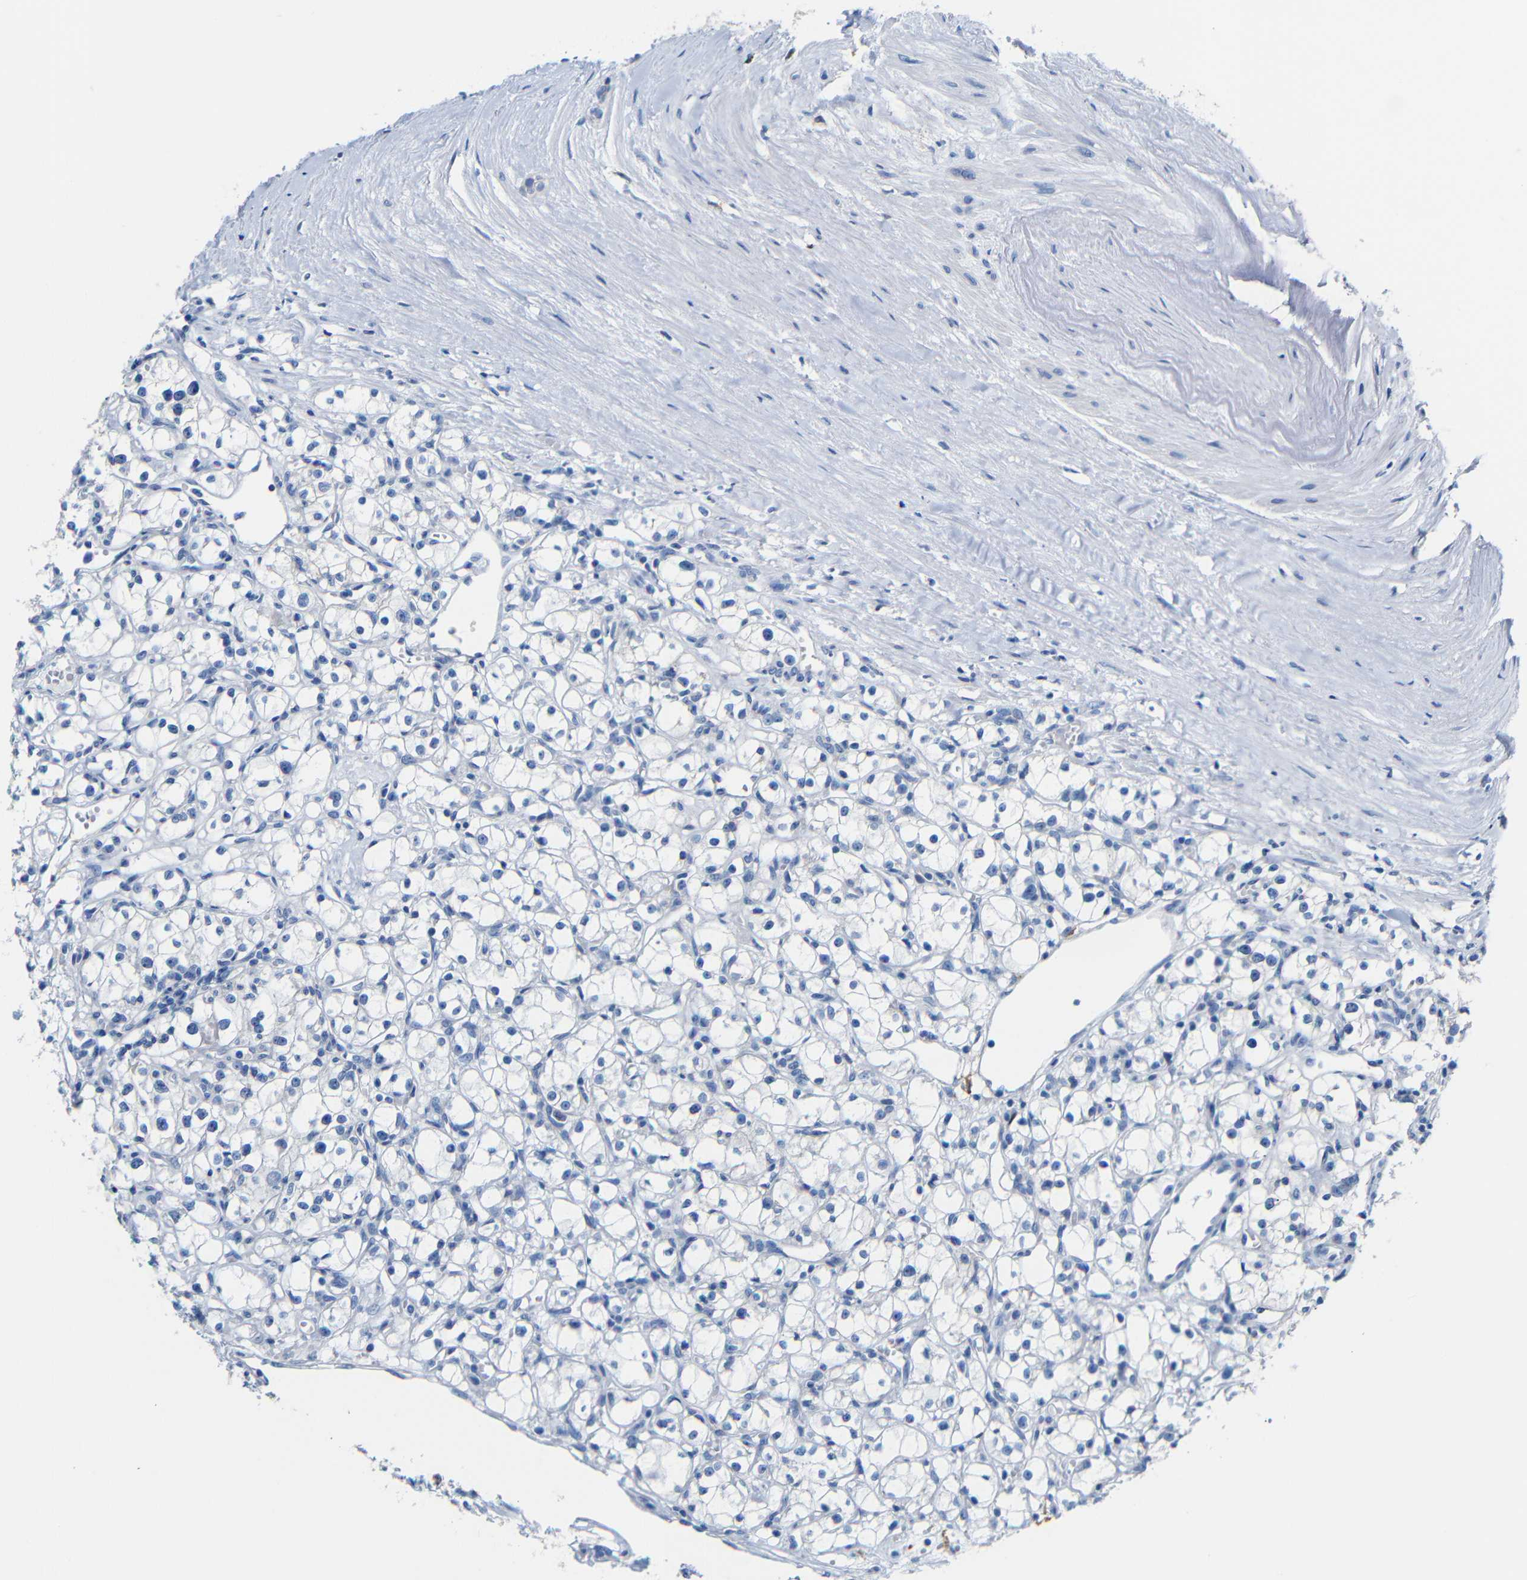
{"staining": {"intensity": "negative", "quantity": "none", "location": "none"}, "tissue": "renal cancer", "cell_type": "Tumor cells", "image_type": "cancer", "snomed": [{"axis": "morphology", "description": "Adenocarcinoma, NOS"}, {"axis": "topography", "description": "Kidney"}], "caption": "IHC of adenocarcinoma (renal) displays no staining in tumor cells. The staining is performed using DAB brown chromogen with nuclei counter-stained in using hematoxylin.", "gene": "C1orf210", "patient": {"sex": "male", "age": 56}}